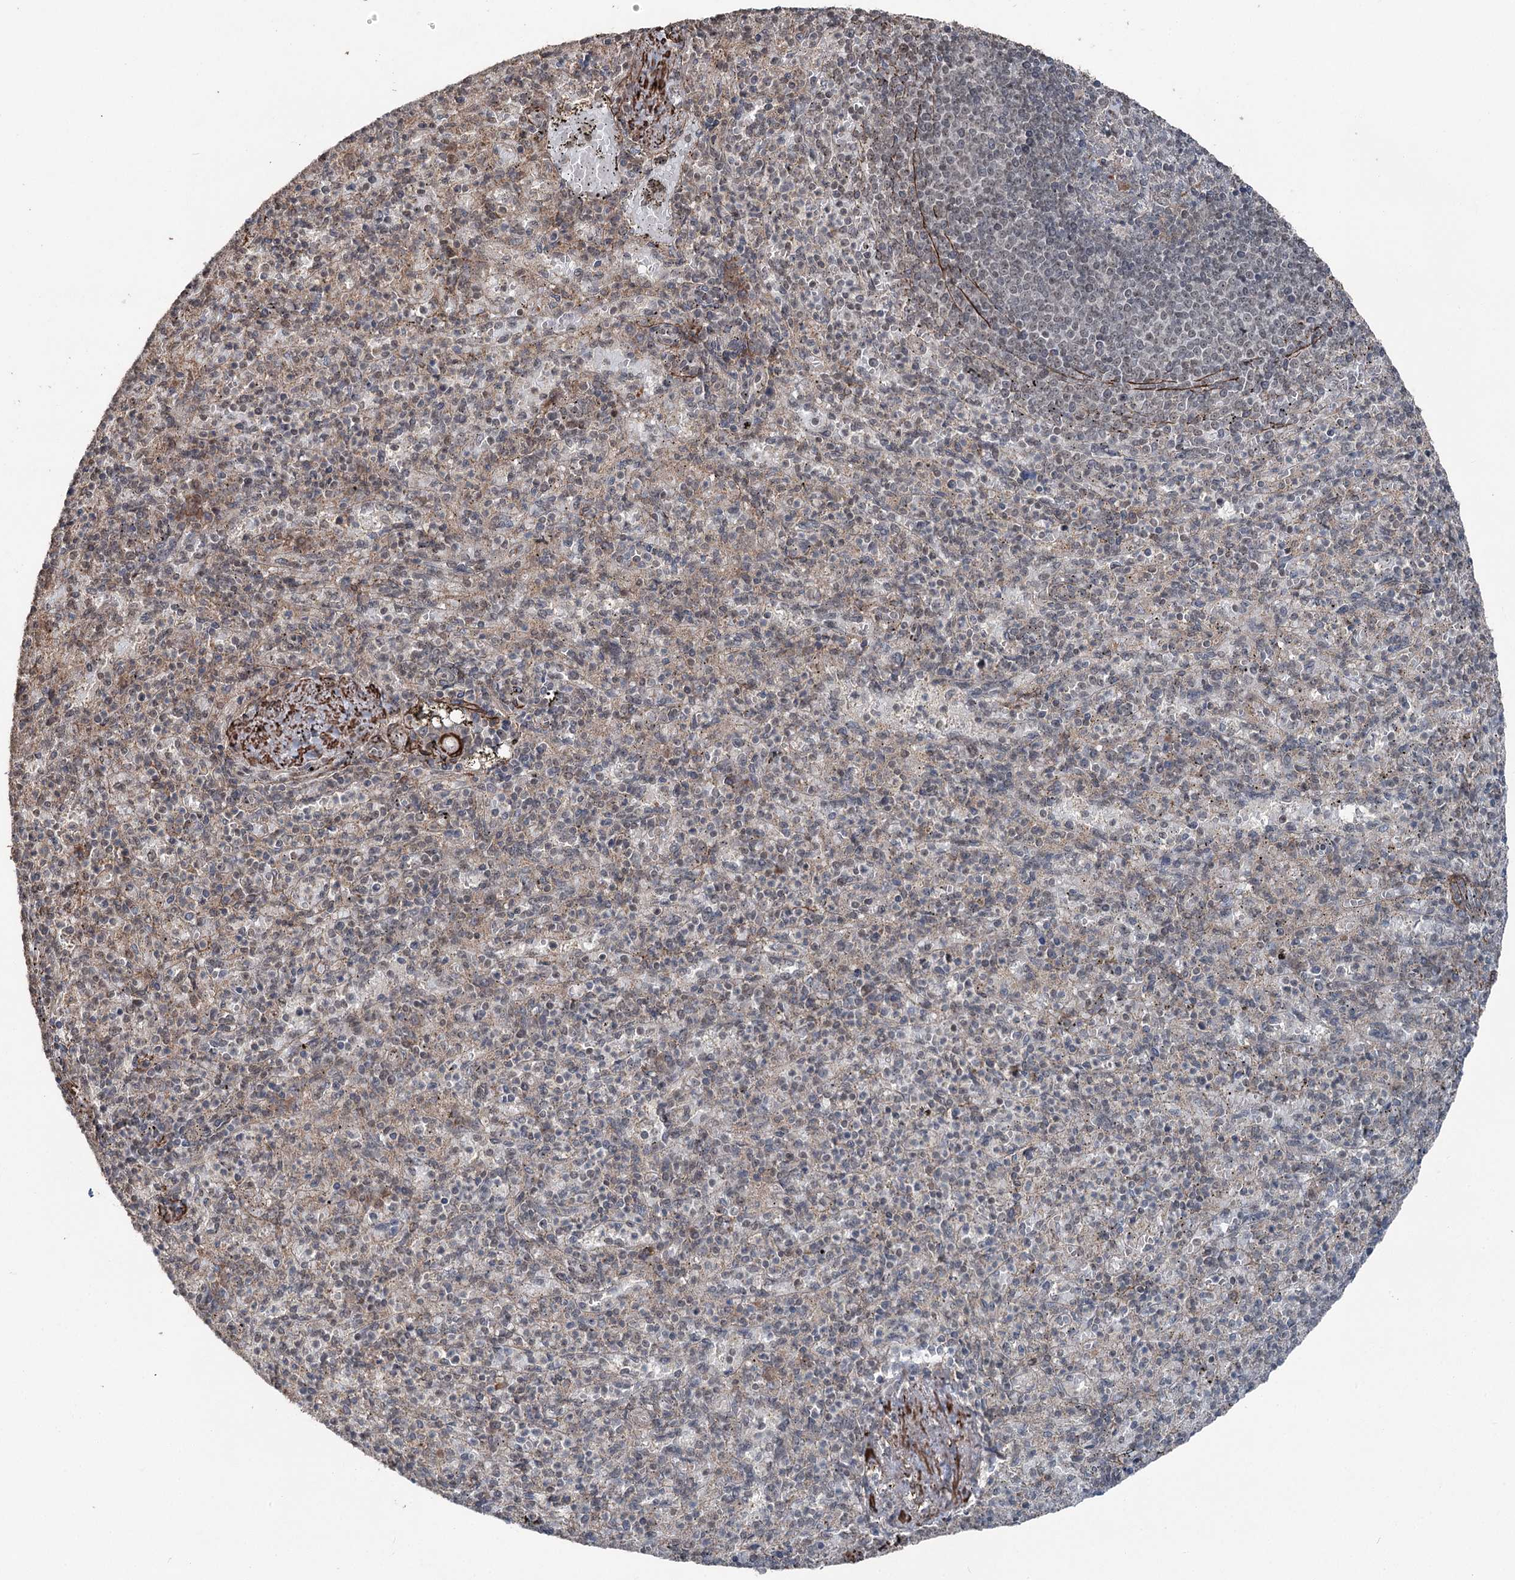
{"staining": {"intensity": "weak", "quantity": "<25%", "location": "nuclear"}, "tissue": "spleen", "cell_type": "Cells in red pulp", "image_type": "normal", "snomed": [{"axis": "morphology", "description": "Normal tissue, NOS"}, {"axis": "topography", "description": "Spleen"}], "caption": "DAB (3,3'-diaminobenzidine) immunohistochemical staining of normal human spleen displays no significant staining in cells in red pulp.", "gene": "CCDC82", "patient": {"sex": "female", "age": 74}}